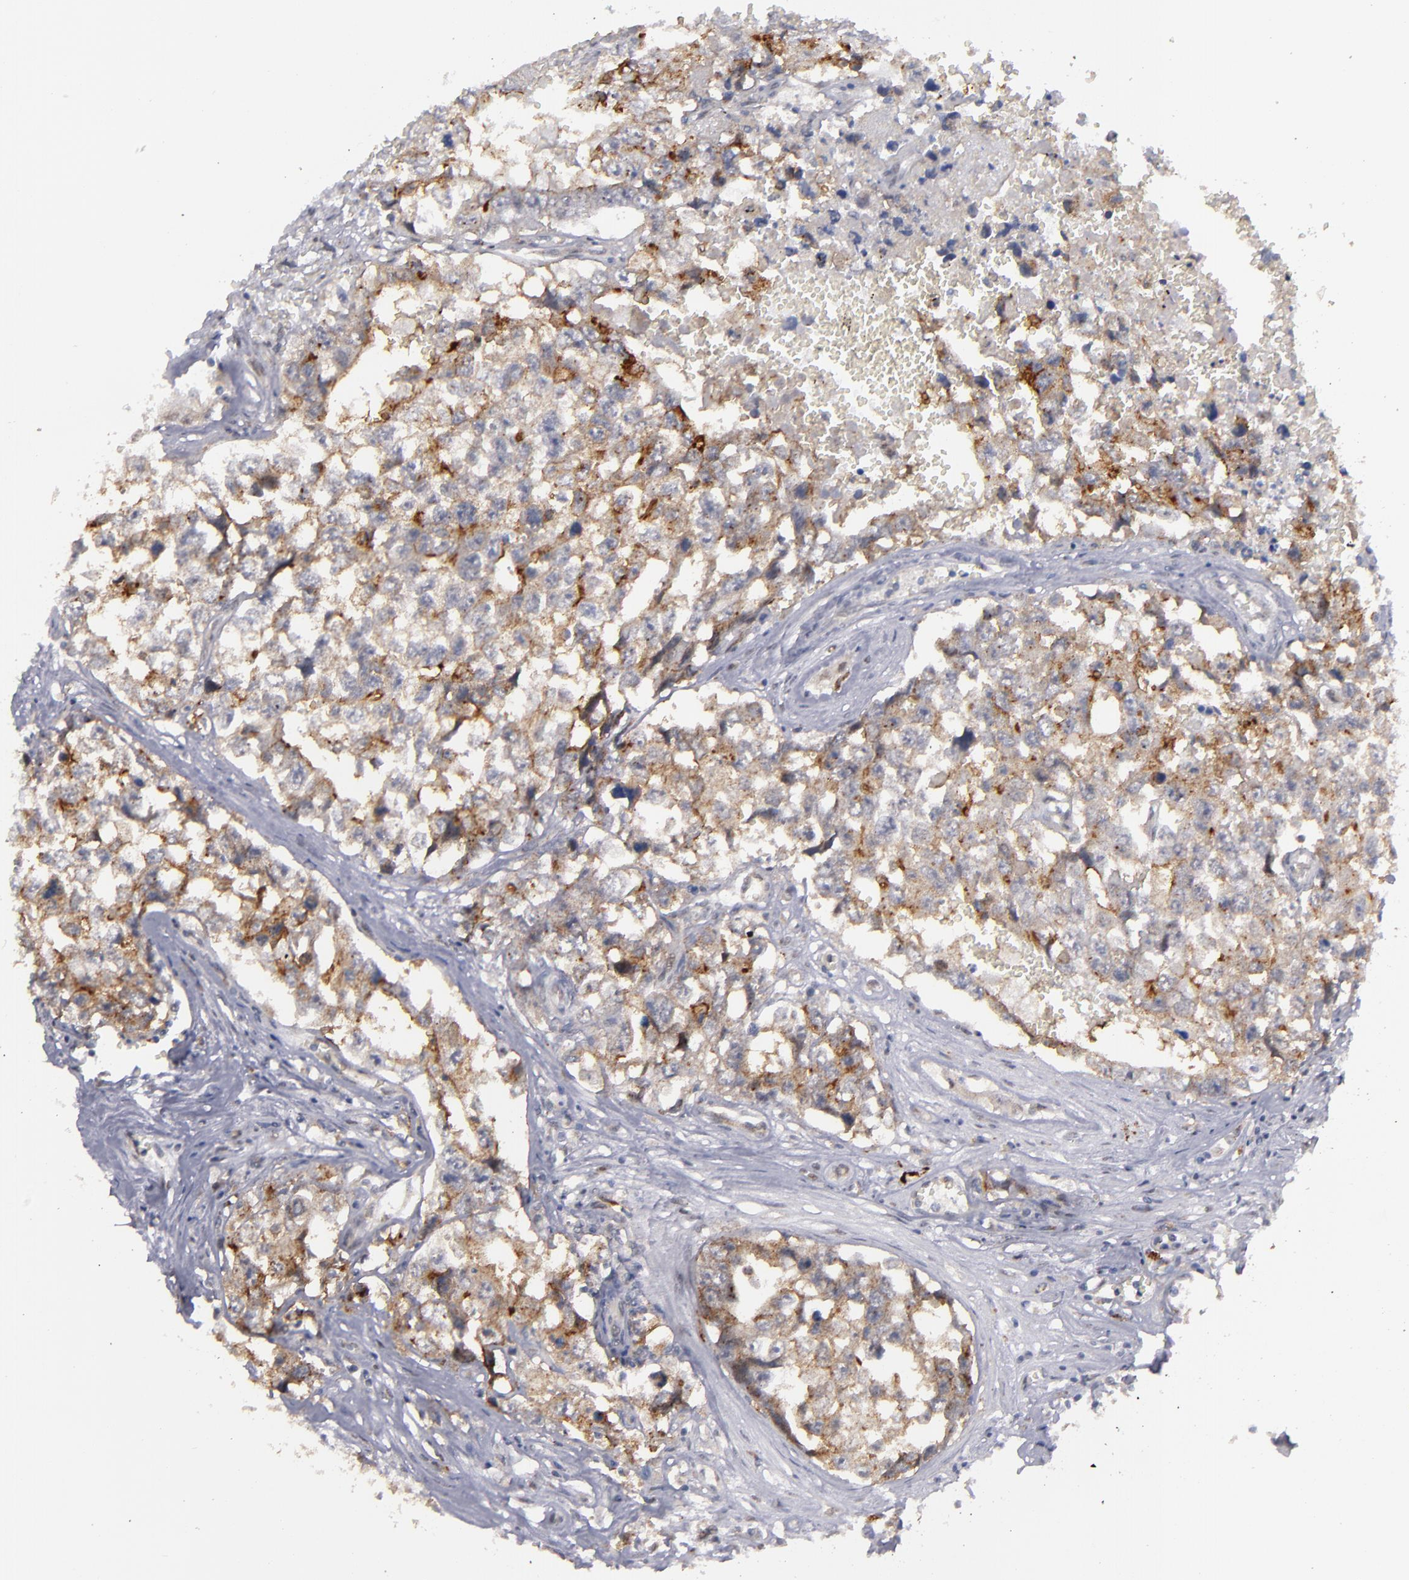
{"staining": {"intensity": "weak", "quantity": ">75%", "location": "cytoplasmic/membranous"}, "tissue": "testis cancer", "cell_type": "Tumor cells", "image_type": "cancer", "snomed": [{"axis": "morphology", "description": "Carcinoma, Embryonal, NOS"}, {"axis": "topography", "description": "Testis"}], "caption": "Approximately >75% of tumor cells in testis cancer (embryonal carcinoma) show weak cytoplasmic/membranous protein positivity as visualized by brown immunohistochemical staining.", "gene": "STX3", "patient": {"sex": "male", "age": 31}}